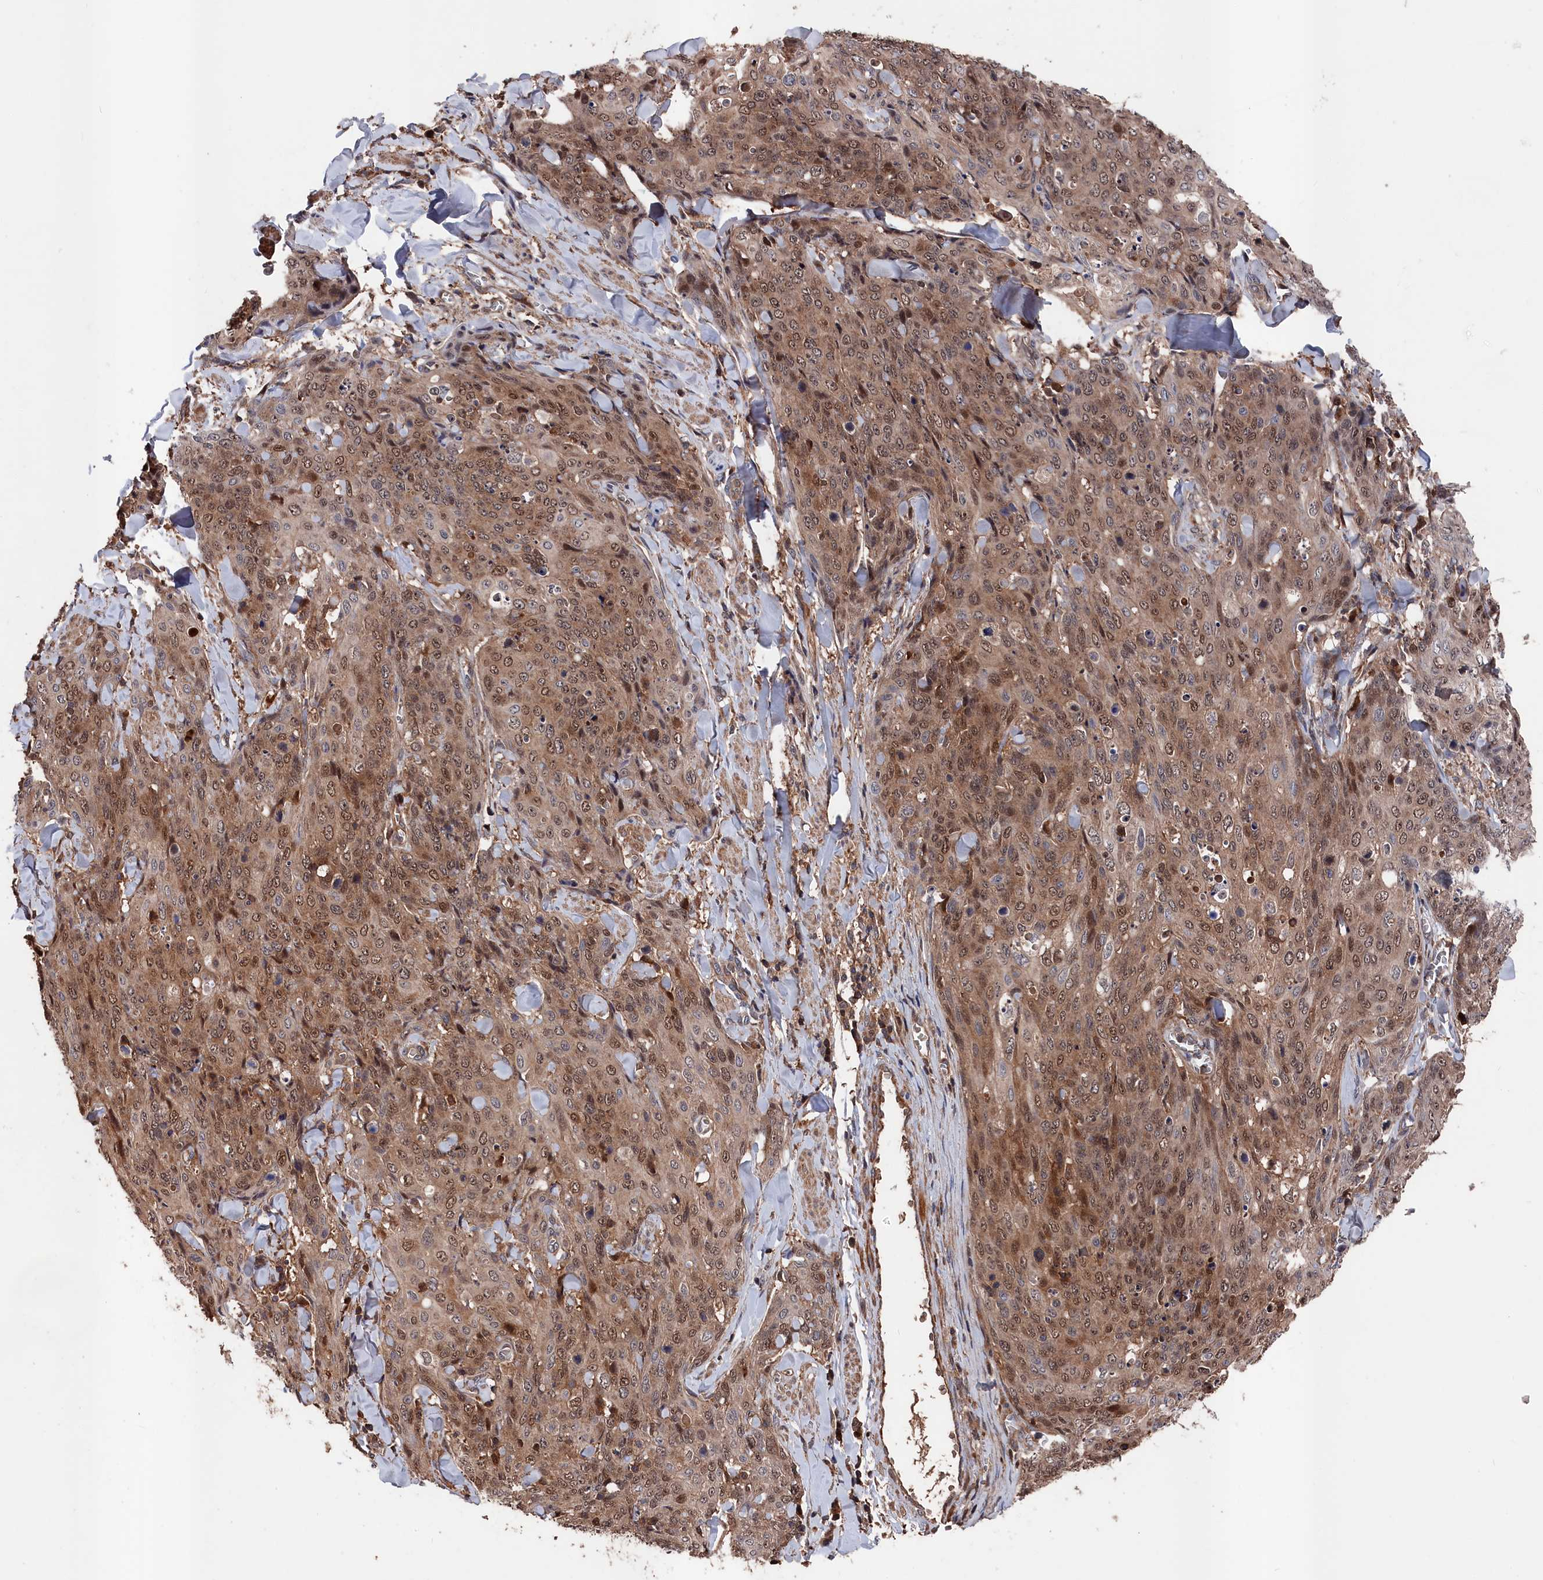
{"staining": {"intensity": "moderate", "quantity": ">75%", "location": "cytoplasmic/membranous,nuclear"}, "tissue": "skin cancer", "cell_type": "Tumor cells", "image_type": "cancer", "snomed": [{"axis": "morphology", "description": "Squamous cell carcinoma, NOS"}, {"axis": "topography", "description": "Skin"}, {"axis": "topography", "description": "Vulva"}], "caption": "The histopathology image demonstrates a brown stain indicating the presence of a protein in the cytoplasmic/membranous and nuclear of tumor cells in skin cancer.", "gene": "RMI2", "patient": {"sex": "female", "age": 85}}